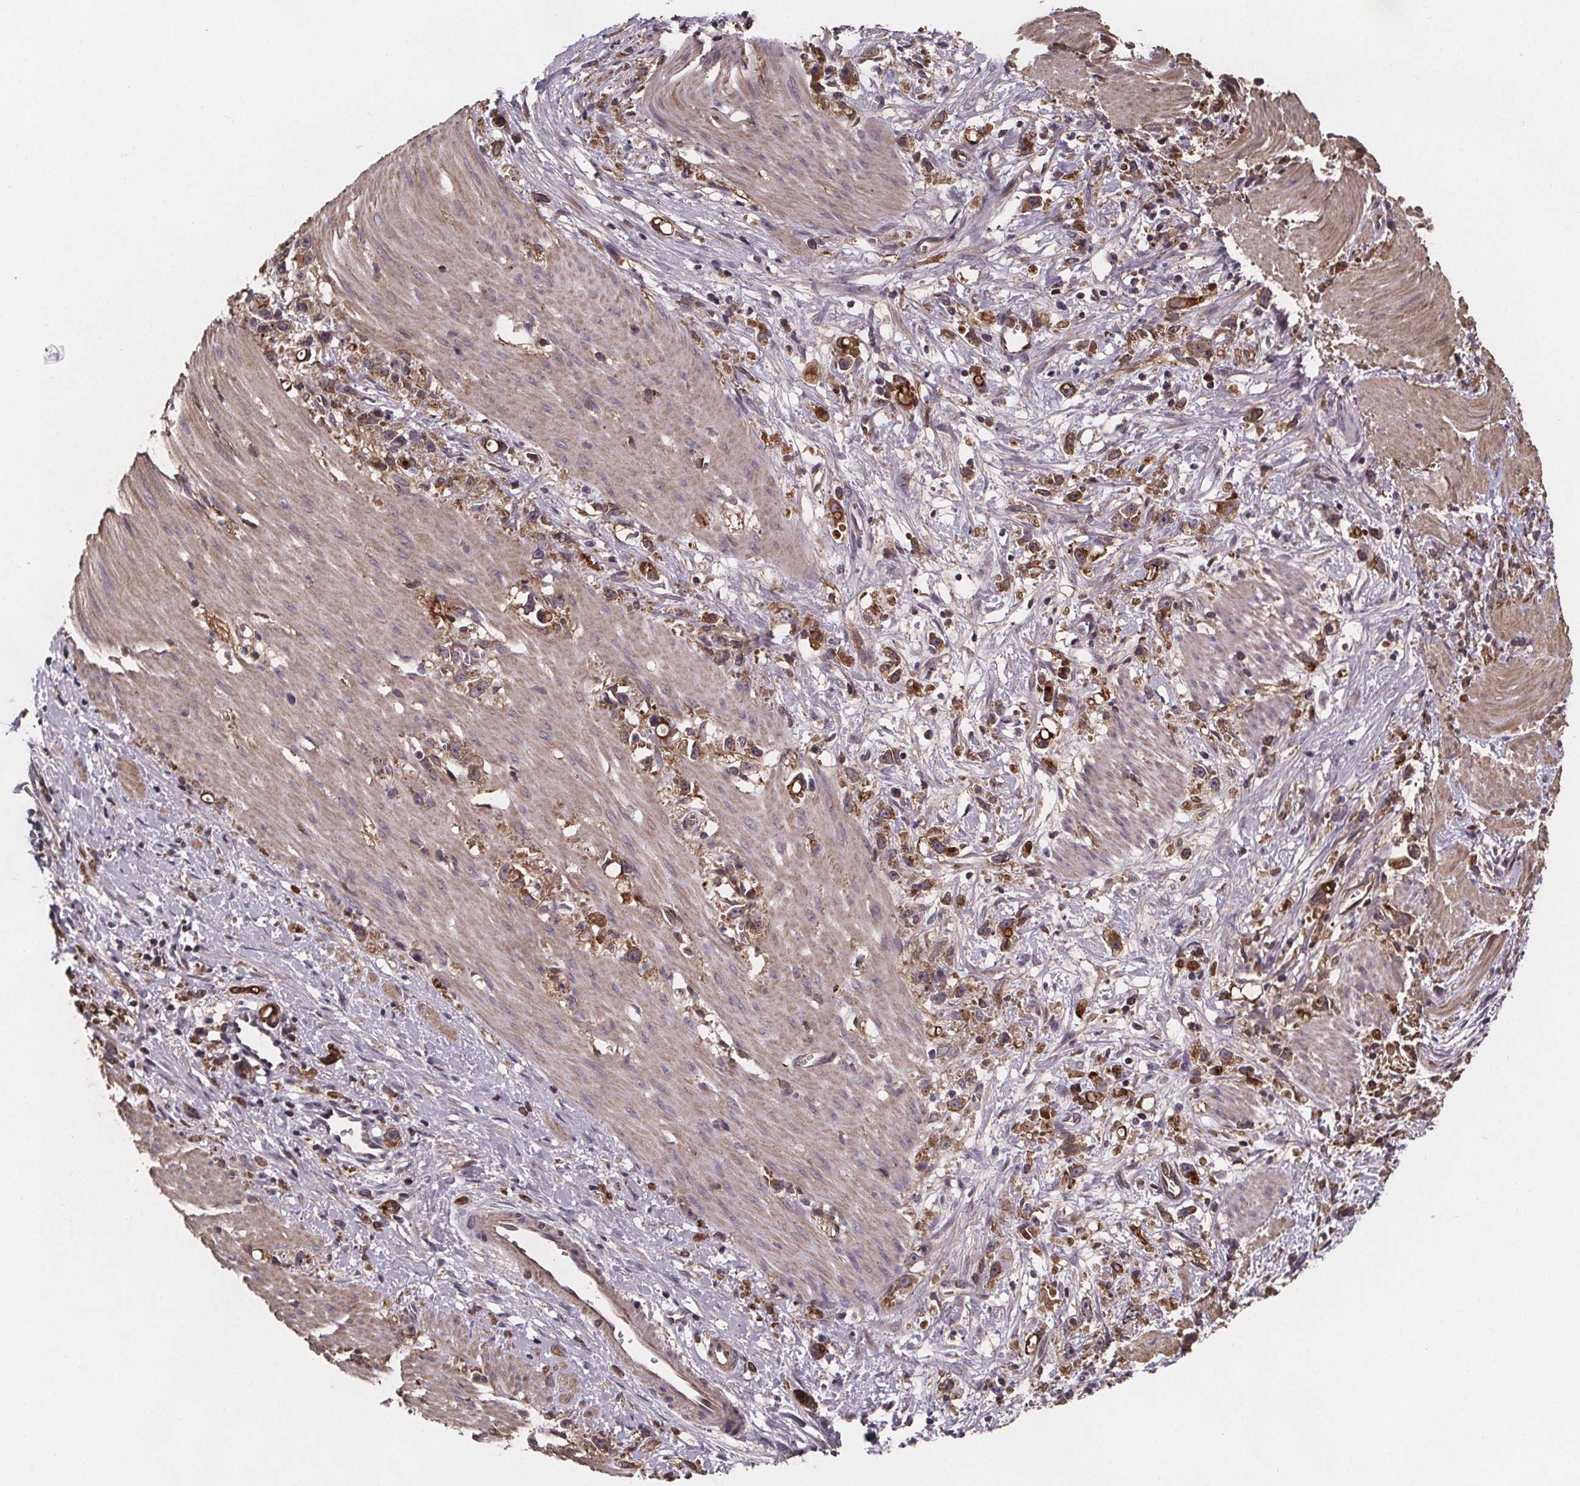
{"staining": {"intensity": "moderate", "quantity": ">75%", "location": "cytoplasmic/membranous"}, "tissue": "stomach cancer", "cell_type": "Tumor cells", "image_type": "cancer", "snomed": [{"axis": "morphology", "description": "Adenocarcinoma, NOS"}, {"axis": "topography", "description": "Stomach"}], "caption": "Immunohistochemical staining of human stomach adenocarcinoma exhibits medium levels of moderate cytoplasmic/membranous protein expression in about >75% of tumor cells. (DAB (3,3'-diaminobenzidine) IHC with brightfield microscopy, high magnification).", "gene": "FASTKD3", "patient": {"sex": "female", "age": 59}}